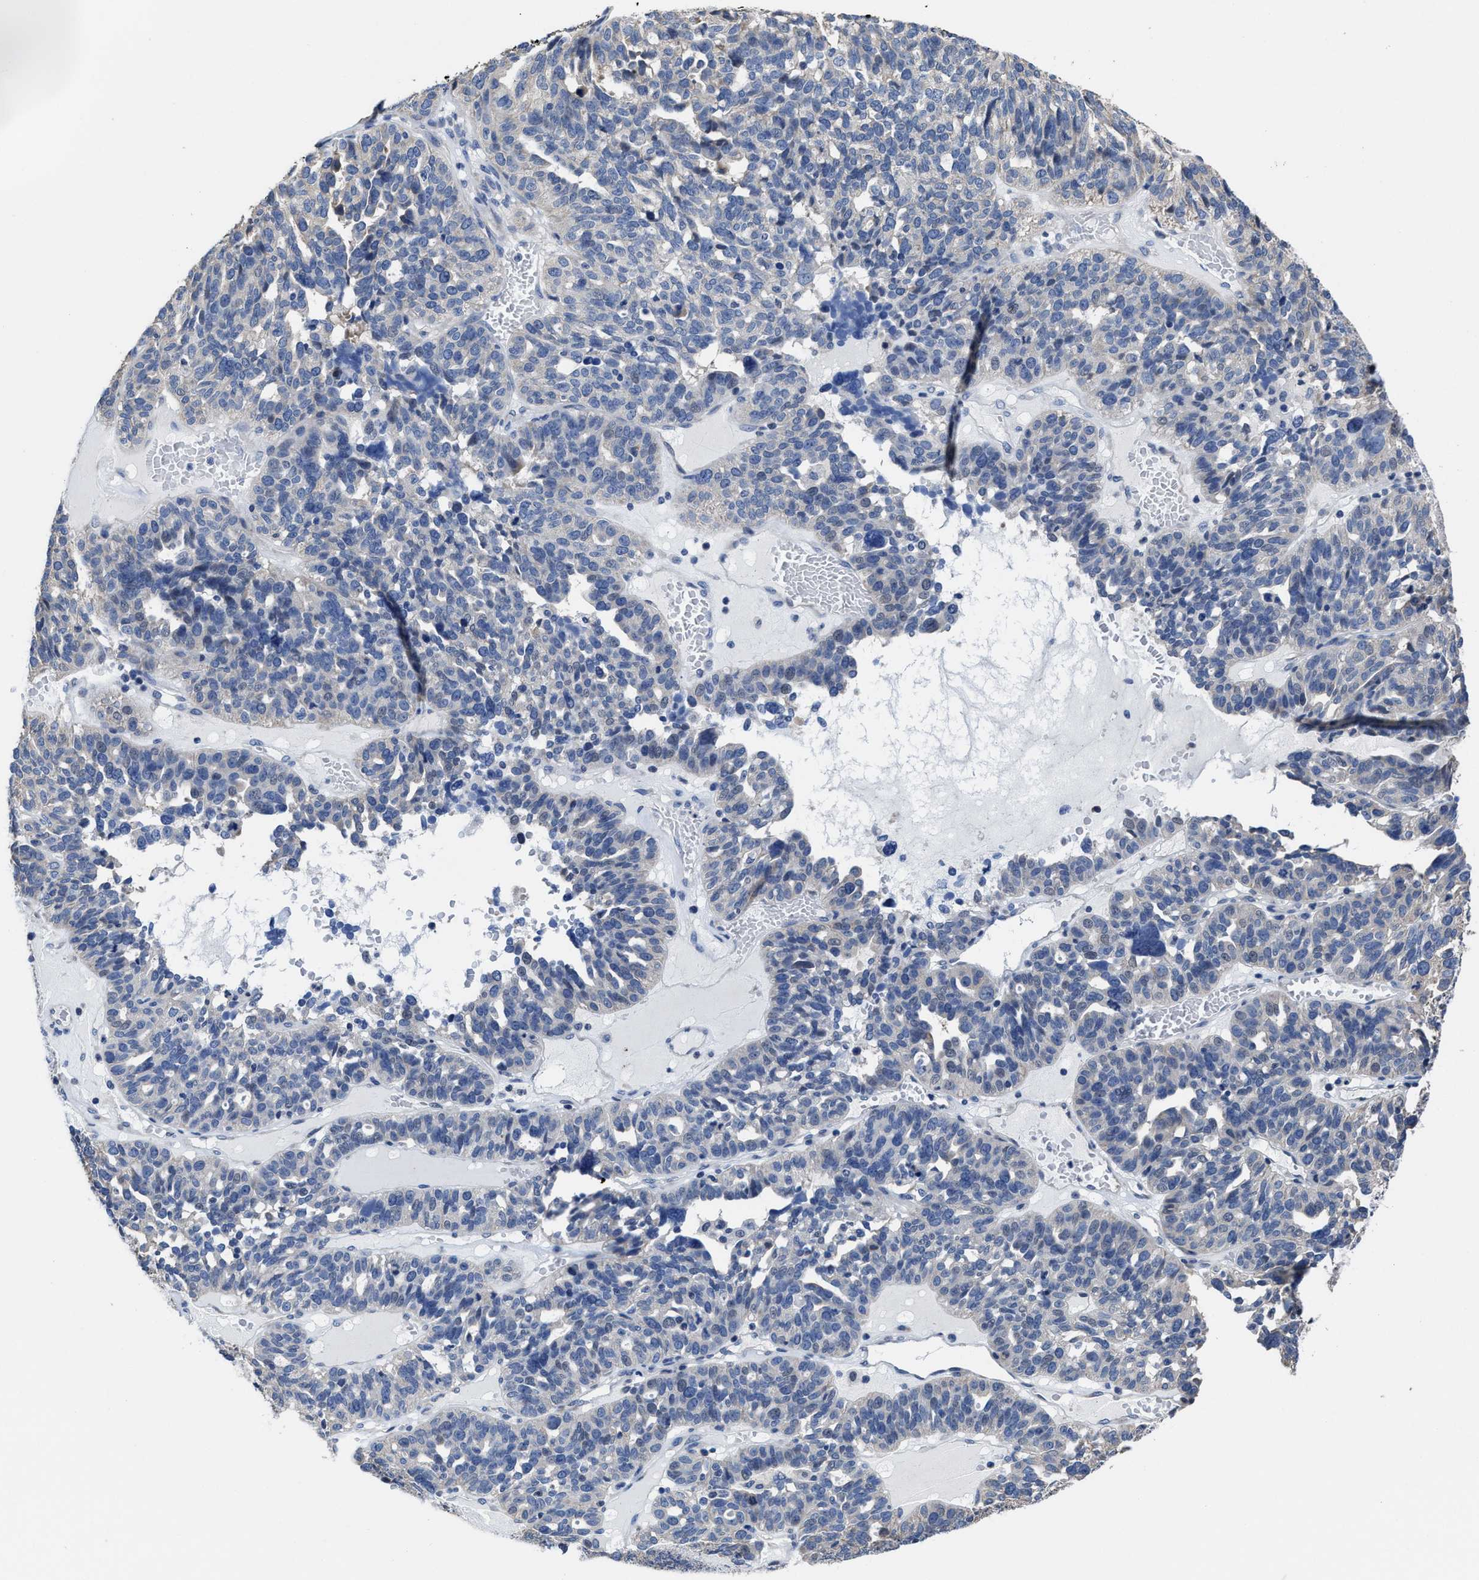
{"staining": {"intensity": "negative", "quantity": "none", "location": "none"}, "tissue": "ovarian cancer", "cell_type": "Tumor cells", "image_type": "cancer", "snomed": [{"axis": "morphology", "description": "Cystadenocarcinoma, serous, NOS"}, {"axis": "topography", "description": "Ovary"}], "caption": "Protein analysis of serous cystadenocarcinoma (ovarian) shows no significant positivity in tumor cells.", "gene": "HOOK1", "patient": {"sex": "female", "age": 59}}